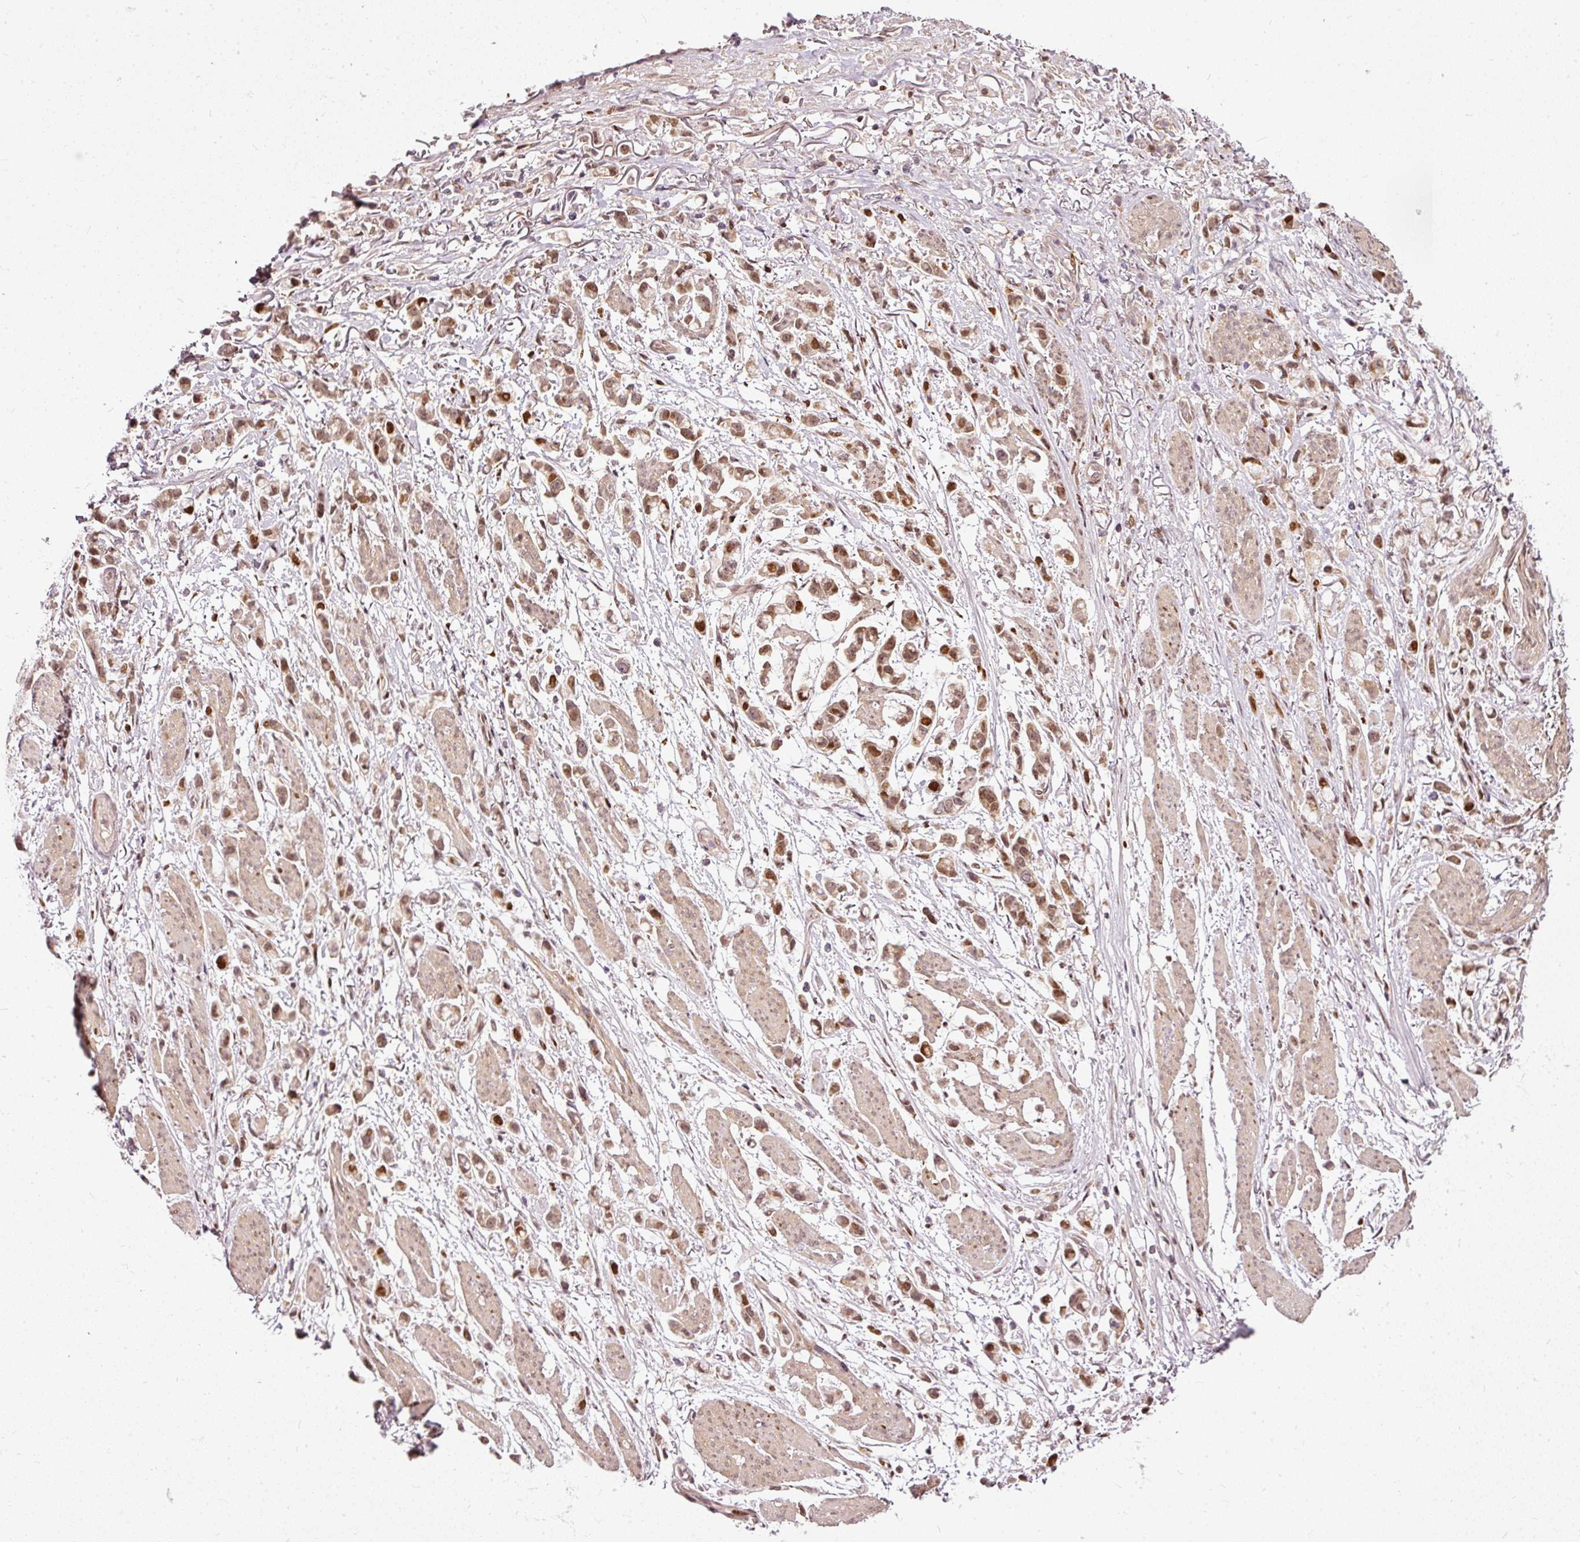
{"staining": {"intensity": "moderate", "quantity": ">75%", "location": "nuclear"}, "tissue": "stomach cancer", "cell_type": "Tumor cells", "image_type": "cancer", "snomed": [{"axis": "morphology", "description": "Adenocarcinoma, NOS"}, {"axis": "topography", "description": "Stomach"}], "caption": "About >75% of tumor cells in stomach adenocarcinoma reveal moderate nuclear protein staining as visualized by brown immunohistochemical staining.", "gene": "ZNF778", "patient": {"sex": "female", "age": 81}}